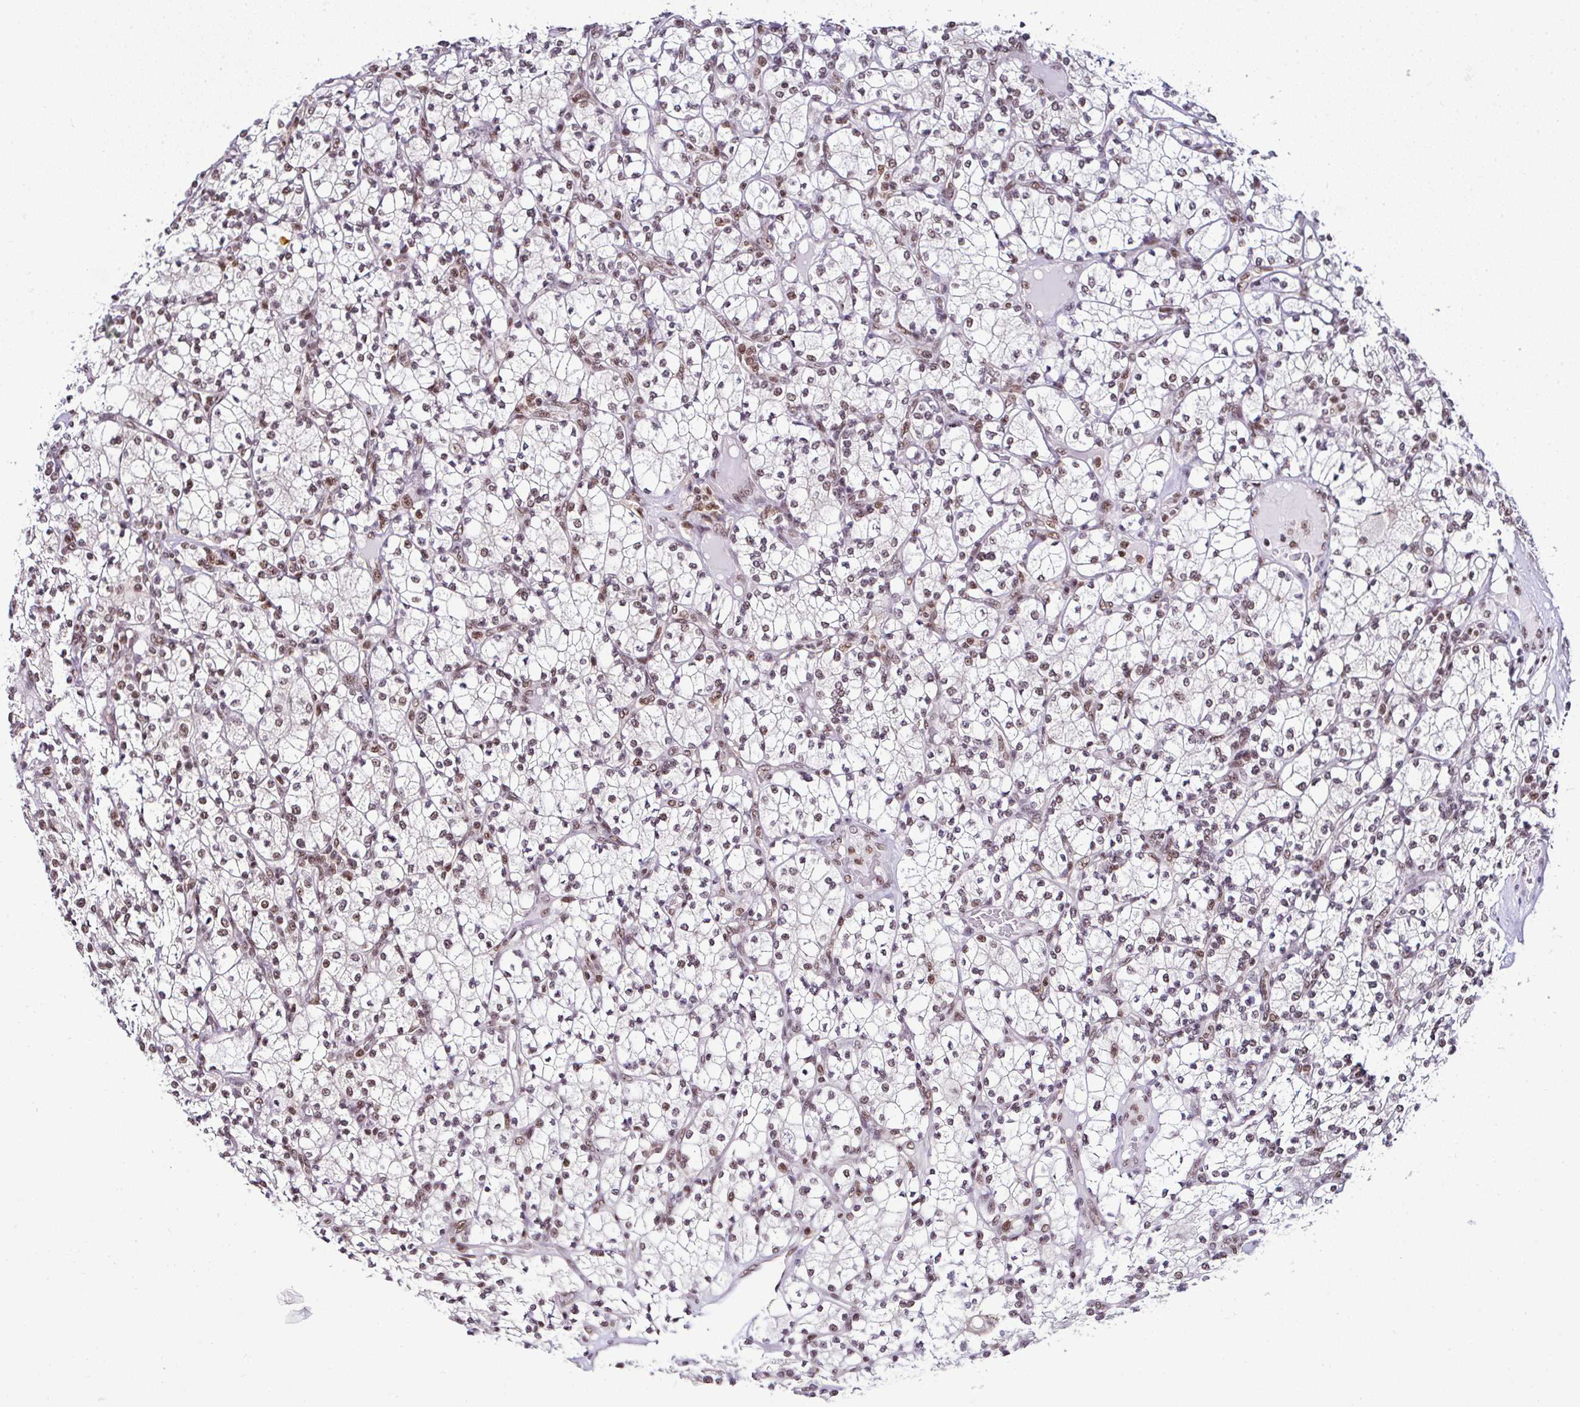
{"staining": {"intensity": "moderate", "quantity": "25%-75%", "location": "nuclear"}, "tissue": "renal cancer", "cell_type": "Tumor cells", "image_type": "cancer", "snomed": [{"axis": "morphology", "description": "Adenocarcinoma, NOS"}, {"axis": "topography", "description": "Kidney"}], "caption": "Immunohistochemistry photomicrograph of renal cancer stained for a protein (brown), which shows medium levels of moderate nuclear positivity in about 25%-75% of tumor cells.", "gene": "PTPN2", "patient": {"sex": "male", "age": 77}}